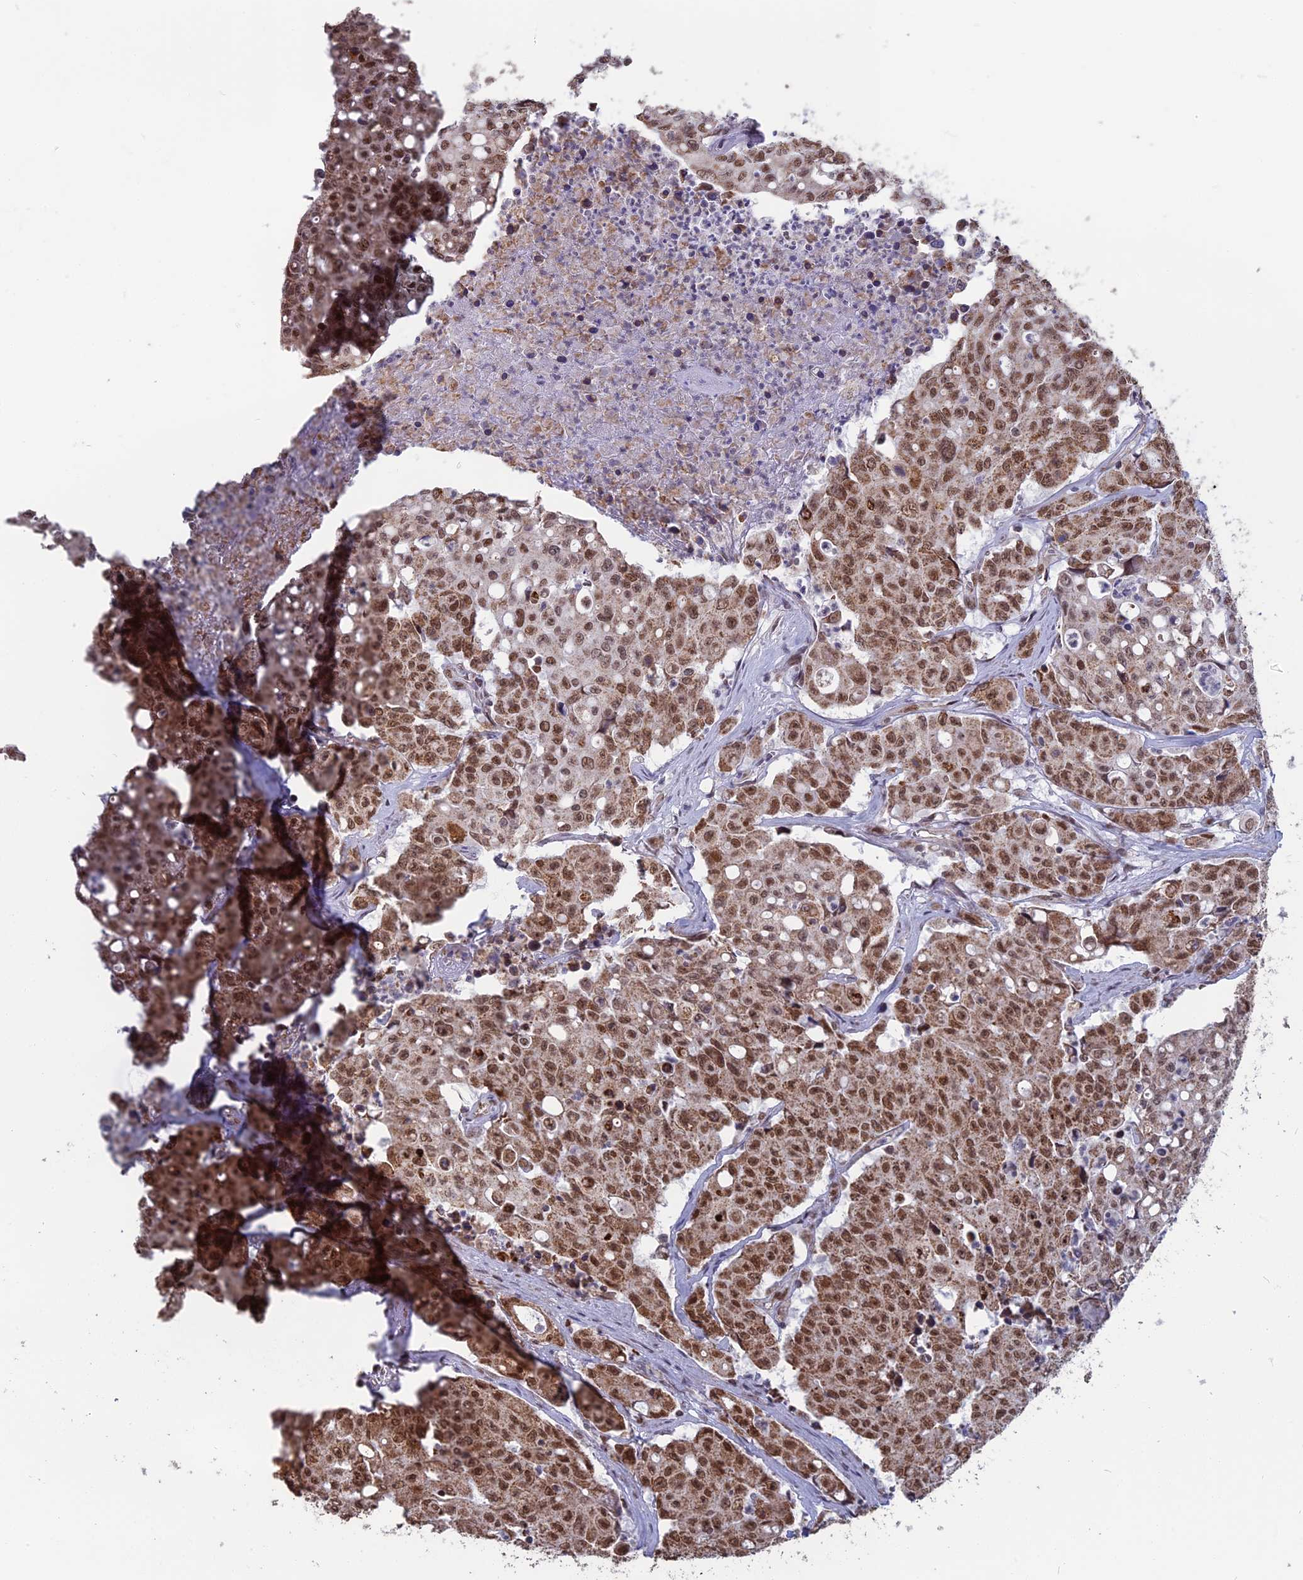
{"staining": {"intensity": "moderate", "quantity": ">75%", "location": "cytoplasmic/membranous,nuclear"}, "tissue": "colorectal cancer", "cell_type": "Tumor cells", "image_type": "cancer", "snomed": [{"axis": "morphology", "description": "Adenocarcinoma, NOS"}, {"axis": "topography", "description": "Colon"}], "caption": "Immunohistochemical staining of colorectal adenocarcinoma exhibits medium levels of moderate cytoplasmic/membranous and nuclear protein staining in about >75% of tumor cells.", "gene": "ARHGAP40", "patient": {"sex": "male", "age": 51}}